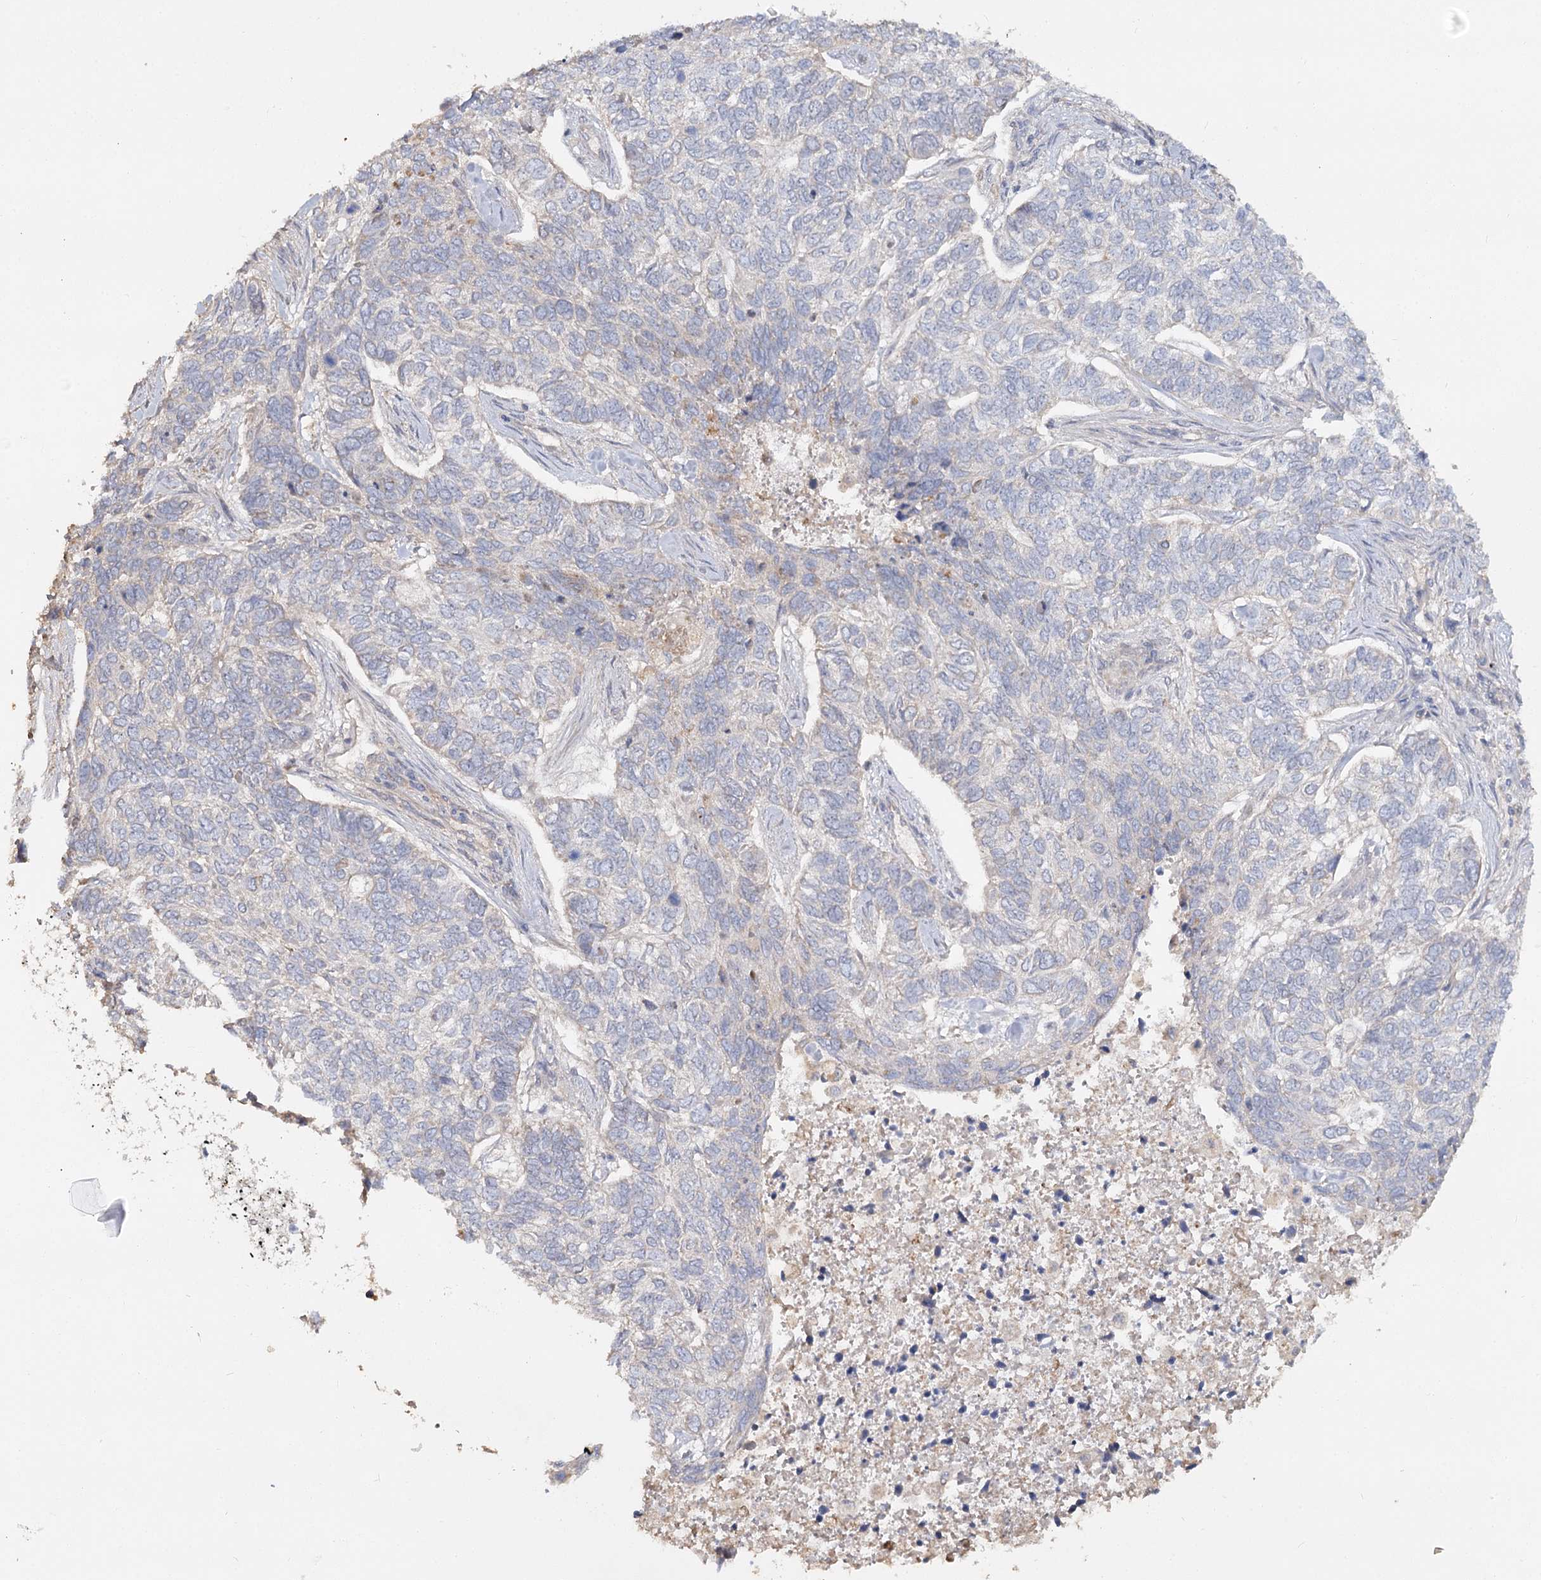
{"staining": {"intensity": "negative", "quantity": "none", "location": "none"}, "tissue": "skin cancer", "cell_type": "Tumor cells", "image_type": "cancer", "snomed": [{"axis": "morphology", "description": "Basal cell carcinoma"}, {"axis": "topography", "description": "Skin"}], "caption": "Immunohistochemistry (IHC) micrograph of neoplastic tissue: skin cancer stained with DAB (3,3'-diaminobenzidine) shows no significant protein expression in tumor cells.", "gene": "ANGPTL5", "patient": {"sex": "female", "age": 65}}